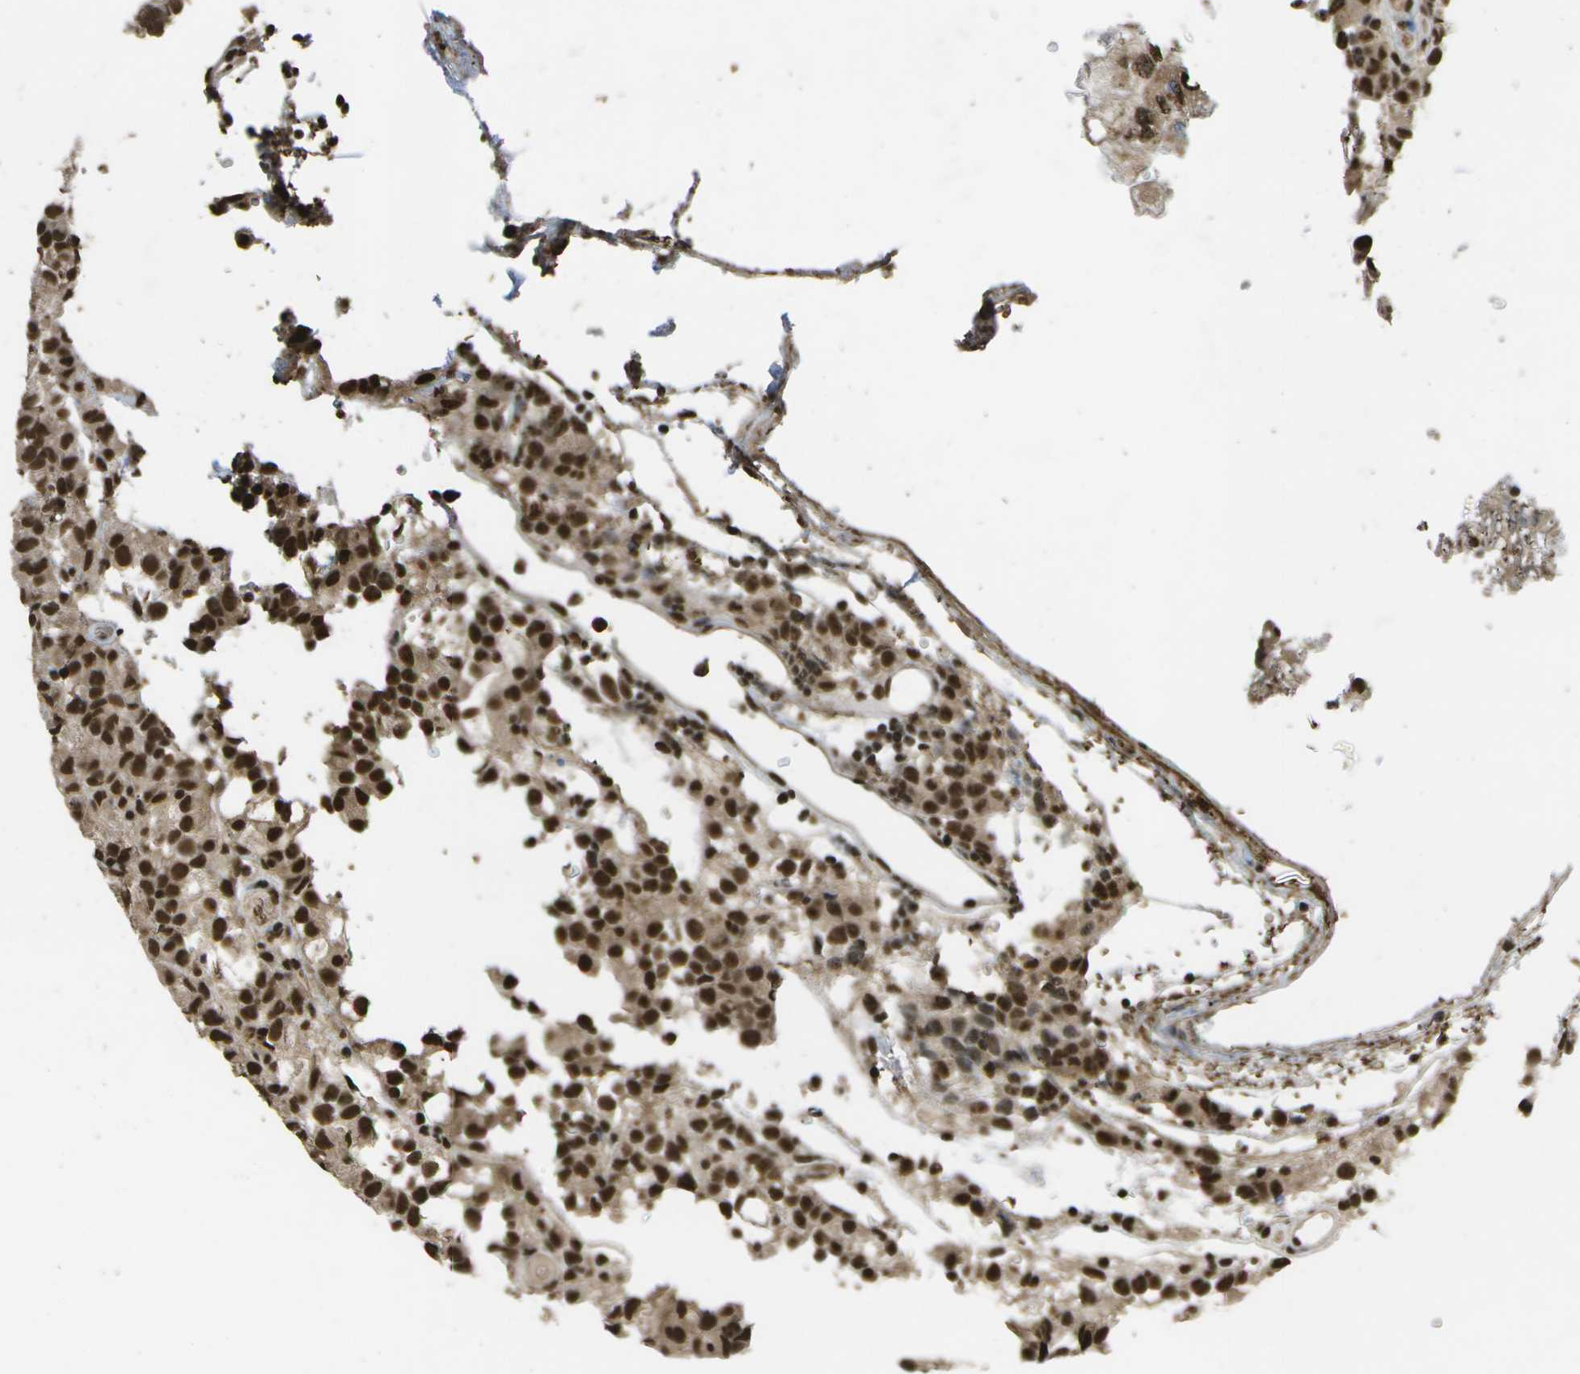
{"staining": {"intensity": "strong", "quantity": ">75%", "location": "nuclear"}, "tissue": "glioma", "cell_type": "Tumor cells", "image_type": "cancer", "snomed": [{"axis": "morphology", "description": "Glioma, malignant, High grade"}, {"axis": "topography", "description": "Brain"}], "caption": "Approximately >75% of tumor cells in malignant high-grade glioma show strong nuclear protein positivity as visualized by brown immunohistochemical staining.", "gene": "SPEN", "patient": {"sex": "male", "age": 32}}